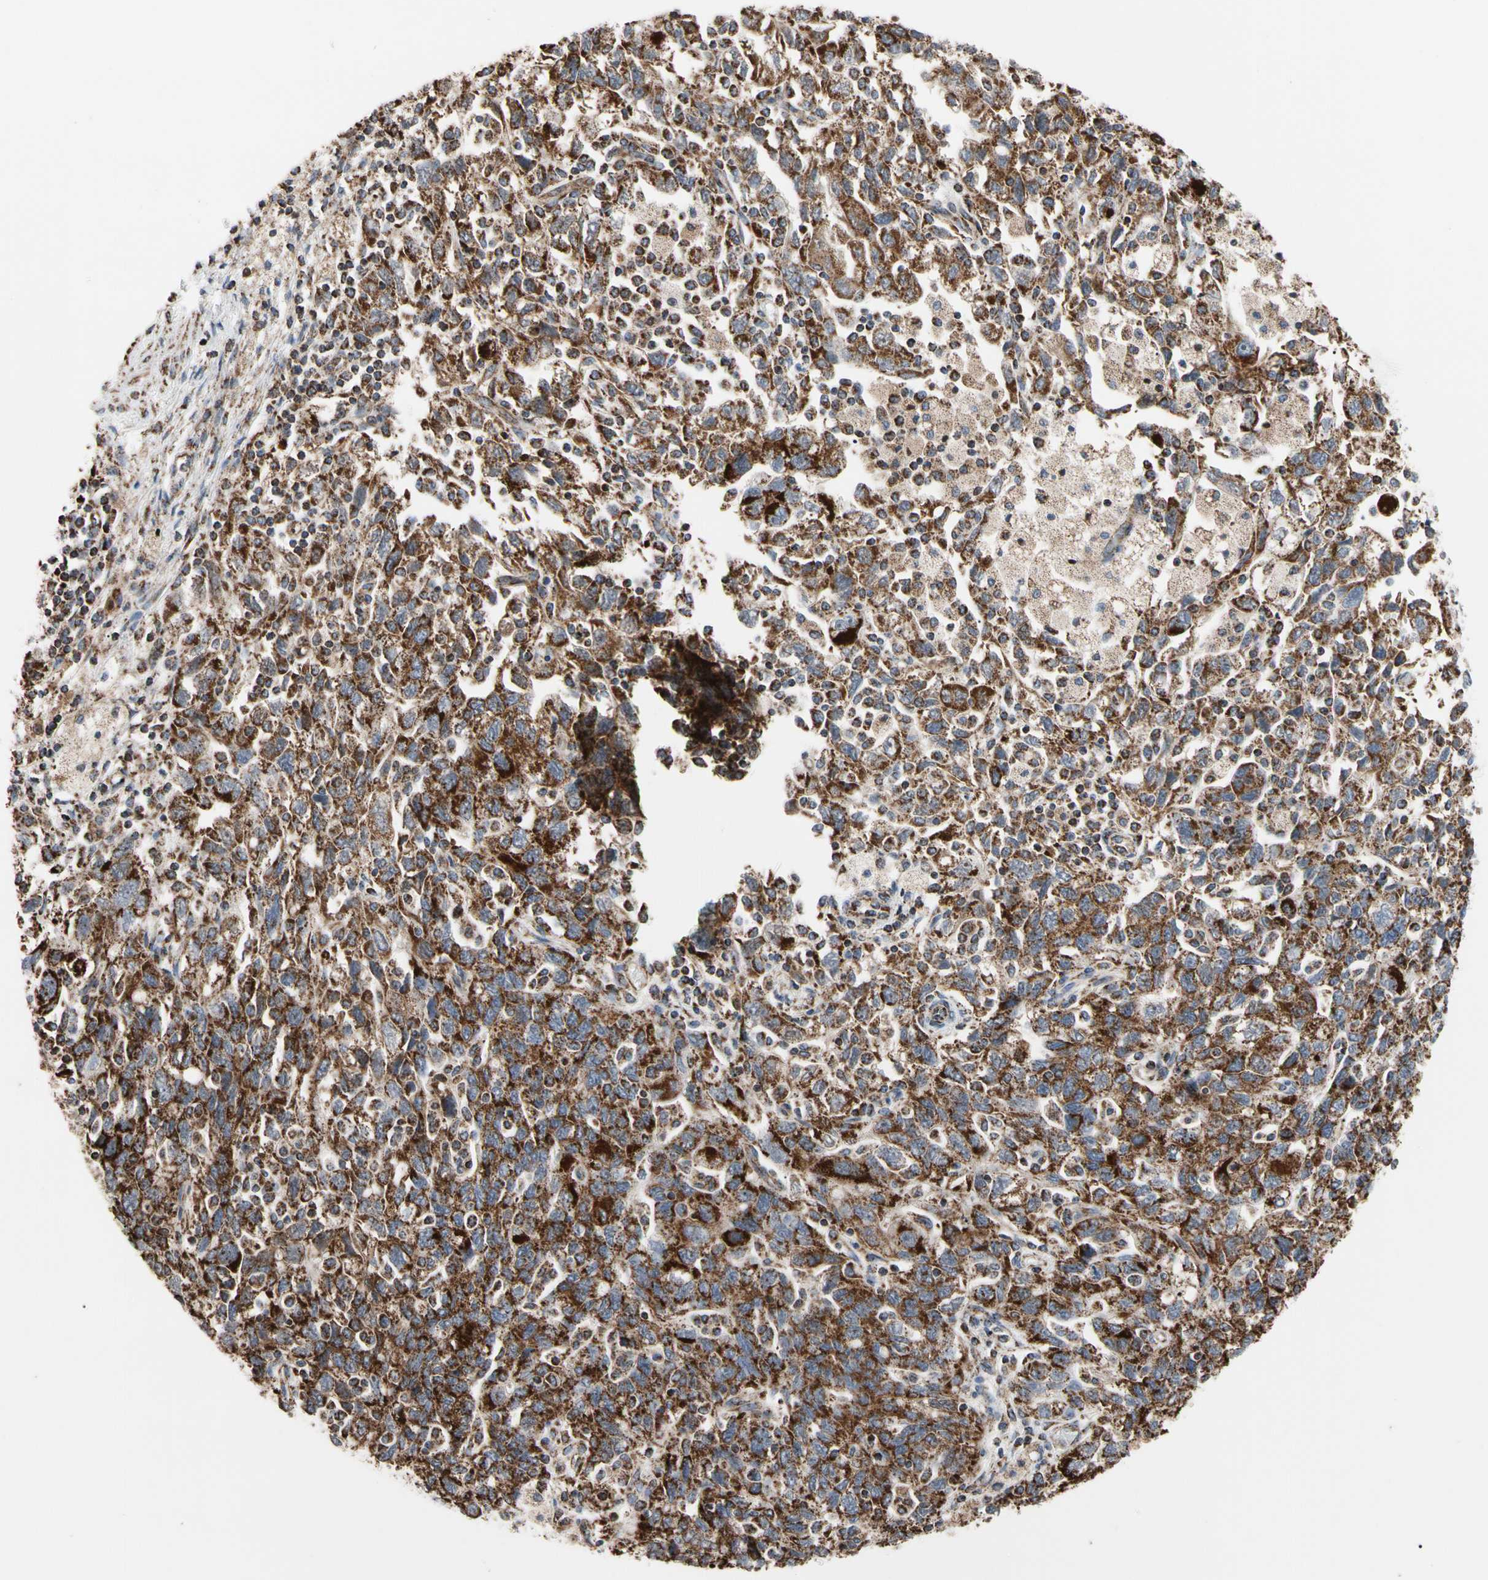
{"staining": {"intensity": "strong", "quantity": ">75%", "location": "cytoplasmic/membranous"}, "tissue": "ovarian cancer", "cell_type": "Tumor cells", "image_type": "cancer", "snomed": [{"axis": "morphology", "description": "Carcinoma, NOS"}, {"axis": "morphology", "description": "Cystadenocarcinoma, serous, NOS"}, {"axis": "topography", "description": "Ovary"}], "caption": "IHC micrograph of neoplastic tissue: human carcinoma (ovarian) stained using IHC reveals high levels of strong protein expression localized specifically in the cytoplasmic/membranous of tumor cells, appearing as a cytoplasmic/membranous brown color.", "gene": "FAM110B", "patient": {"sex": "female", "age": 69}}